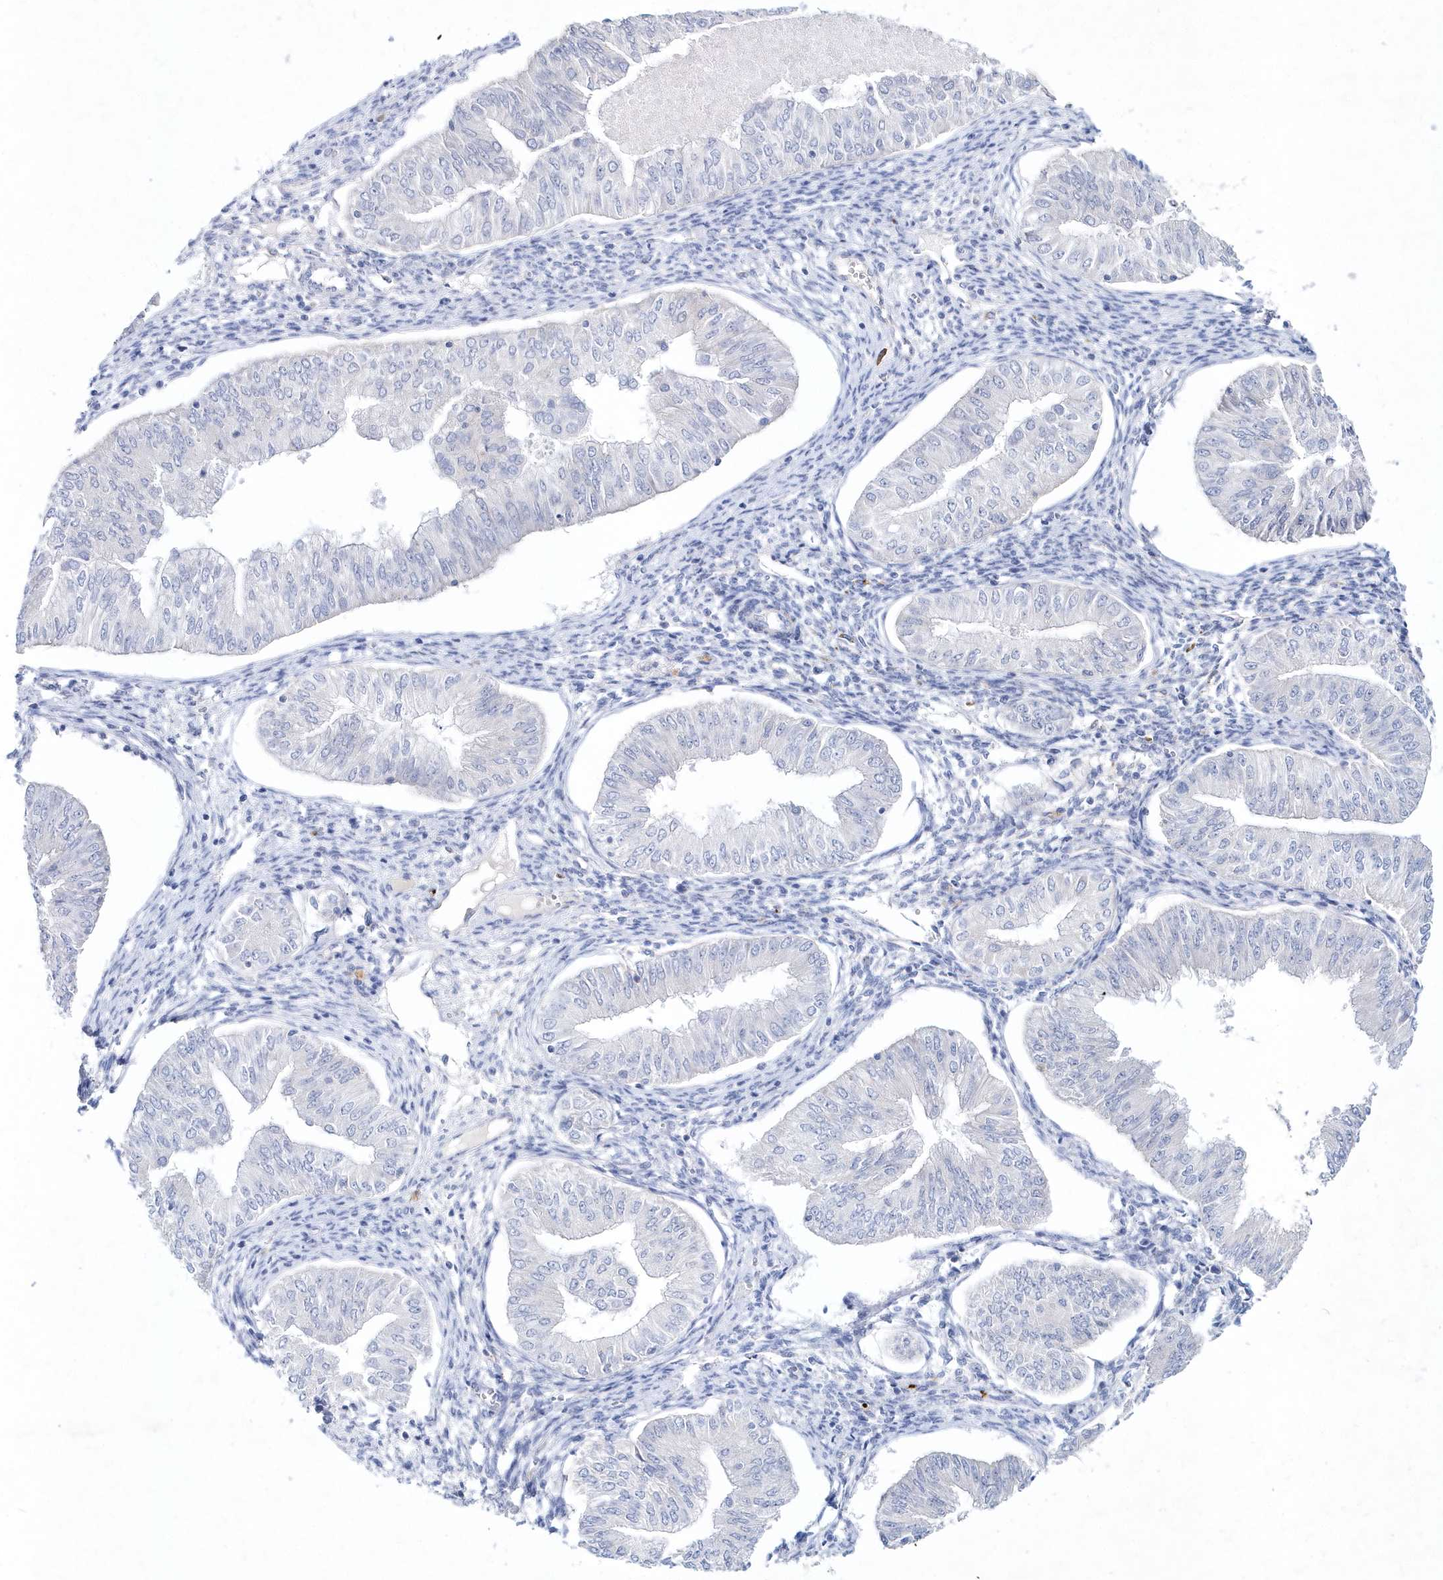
{"staining": {"intensity": "negative", "quantity": "none", "location": "none"}, "tissue": "endometrial cancer", "cell_type": "Tumor cells", "image_type": "cancer", "snomed": [{"axis": "morphology", "description": "Normal tissue, NOS"}, {"axis": "morphology", "description": "Adenocarcinoma, NOS"}, {"axis": "topography", "description": "Endometrium"}], "caption": "High magnification brightfield microscopy of endometrial adenocarcinoma stained with DAB (3,3'-diaminobenzidine) (brown) and counterstained with hematoxylin (blue): tumor cells show no significant staining.", "gene": "SPINK7", "patient": {"sex": "female", "age": 53}}